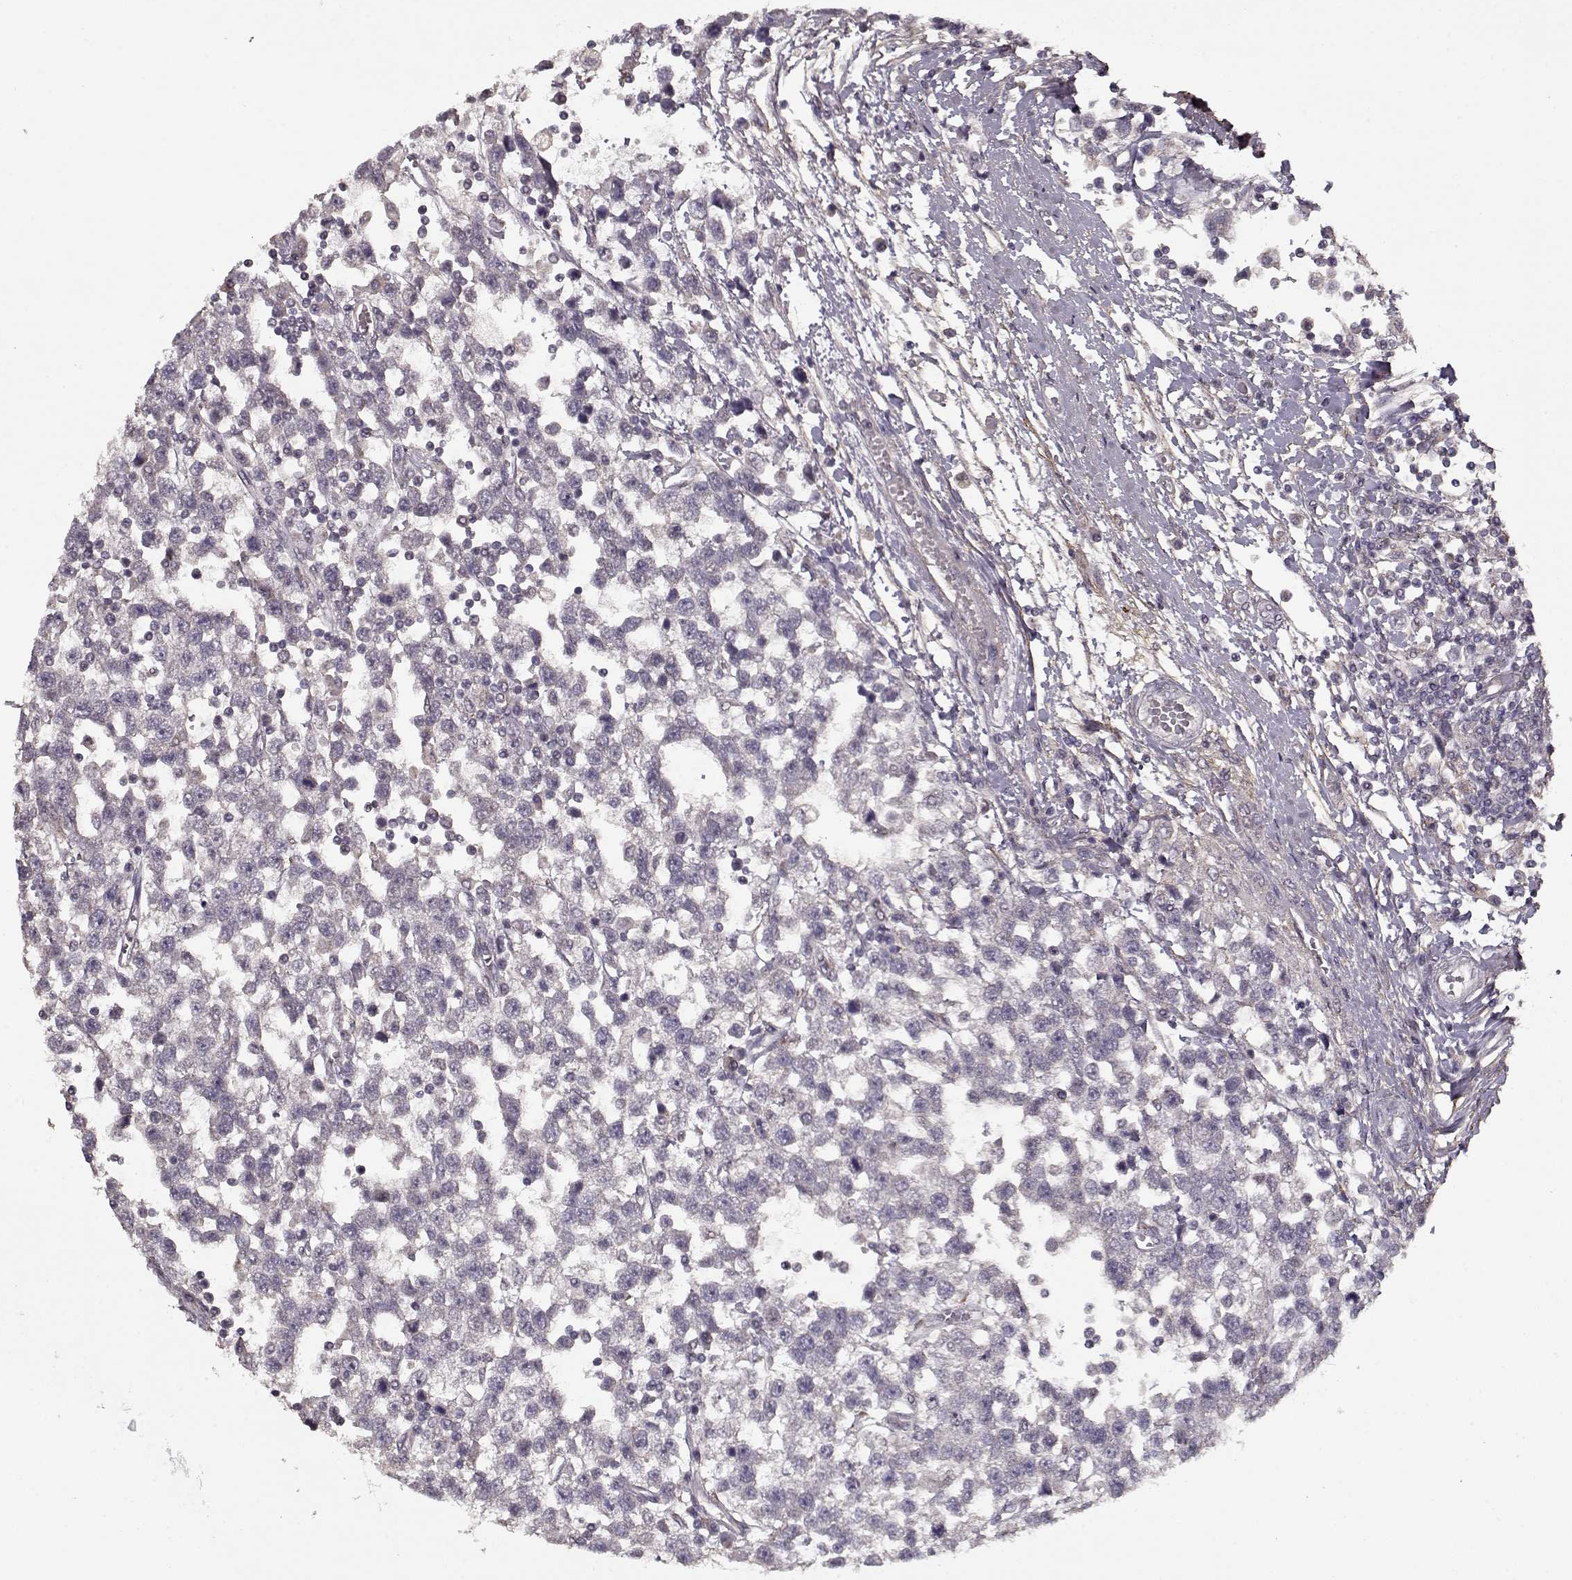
{"staining": {"intensity": "negative", "quantity": "none", "location": "none"}, "tissue": "testis cancer", "cell_type": "Tumor cells", "image_type": "cancer", "snomed": [{"axis": "morphology", "description": "Seminoma, NOS"}, {"axis": "topography", "description": "Testis"}], "caption": "Tumor cells show no significant protein positivity in testis cancer (seminoma).", "gene": "LAMA2", "patient": {"sex": "male", "age": 34}}